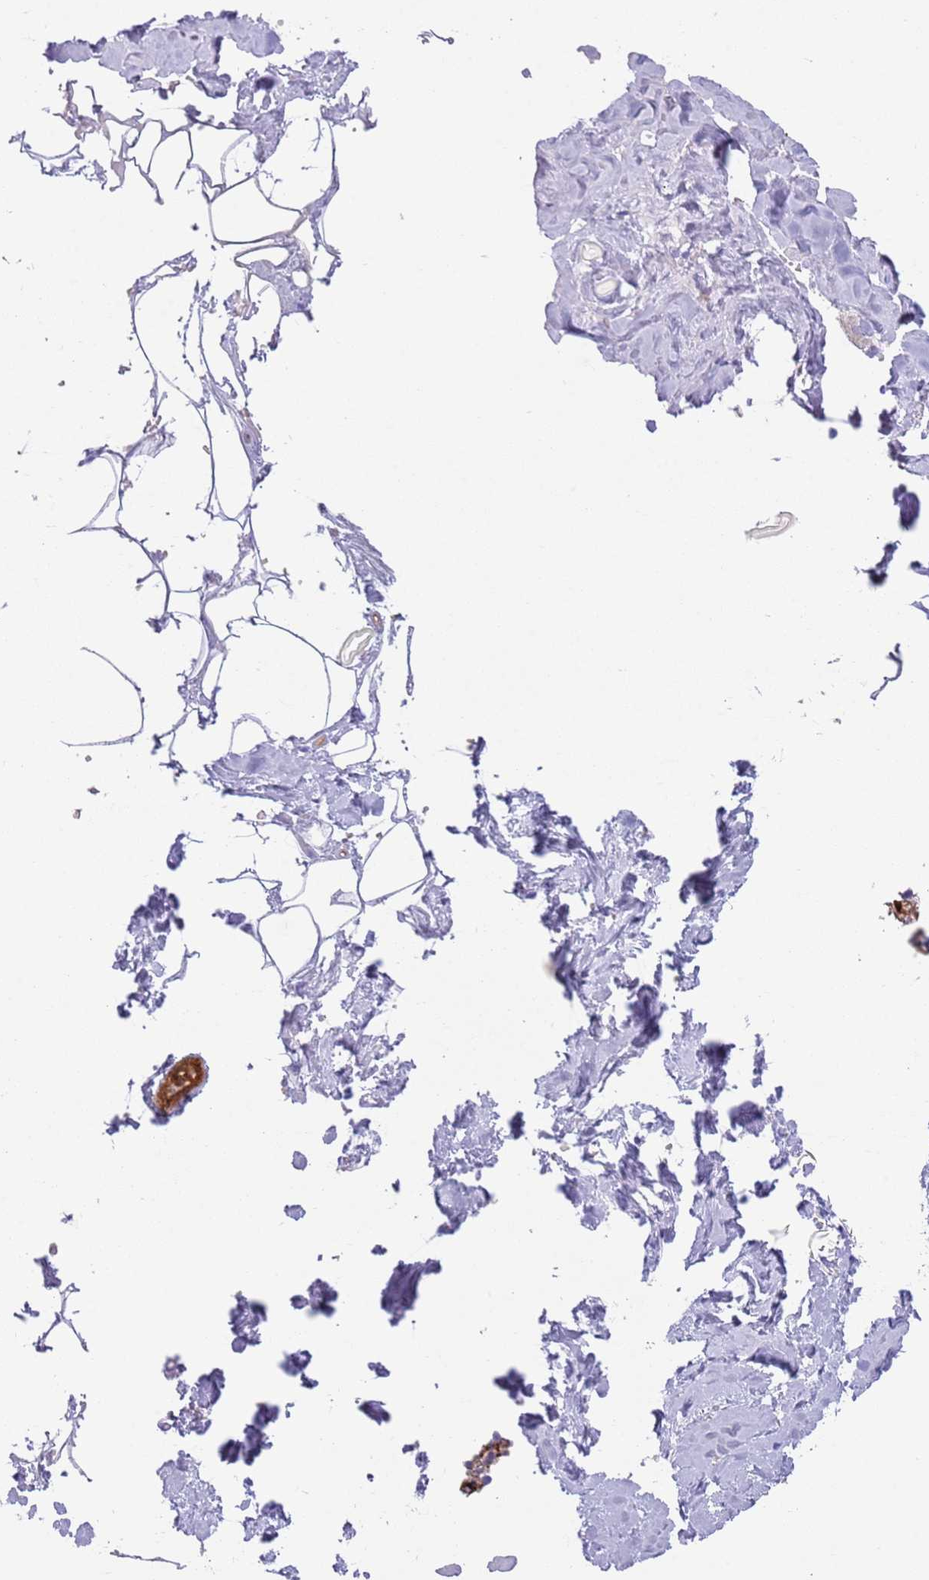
{"staining": {"intensity": "negative", "quantity": "none", "location": "none"}, "tissue": "adipose tissue", "cell_type": "Adipocytes", "image_type": "normal", "snomed": [{"axis": "morphology", "description": "Normal tissue, NOS"}, {"axis": "topography", "description": "Salivary gland"}, {"axis": "topography", "description": "Peripheral nerve tissue"}], "caption": "The histopathology image shows no staining of adipocytes in benign adipose tissue. (DAB (3,3'-diaminobenzidine) immunohistochemistry, high magnification).", "gene": "ZMYM5", "patient": {"sex": "male", "age": 38}}